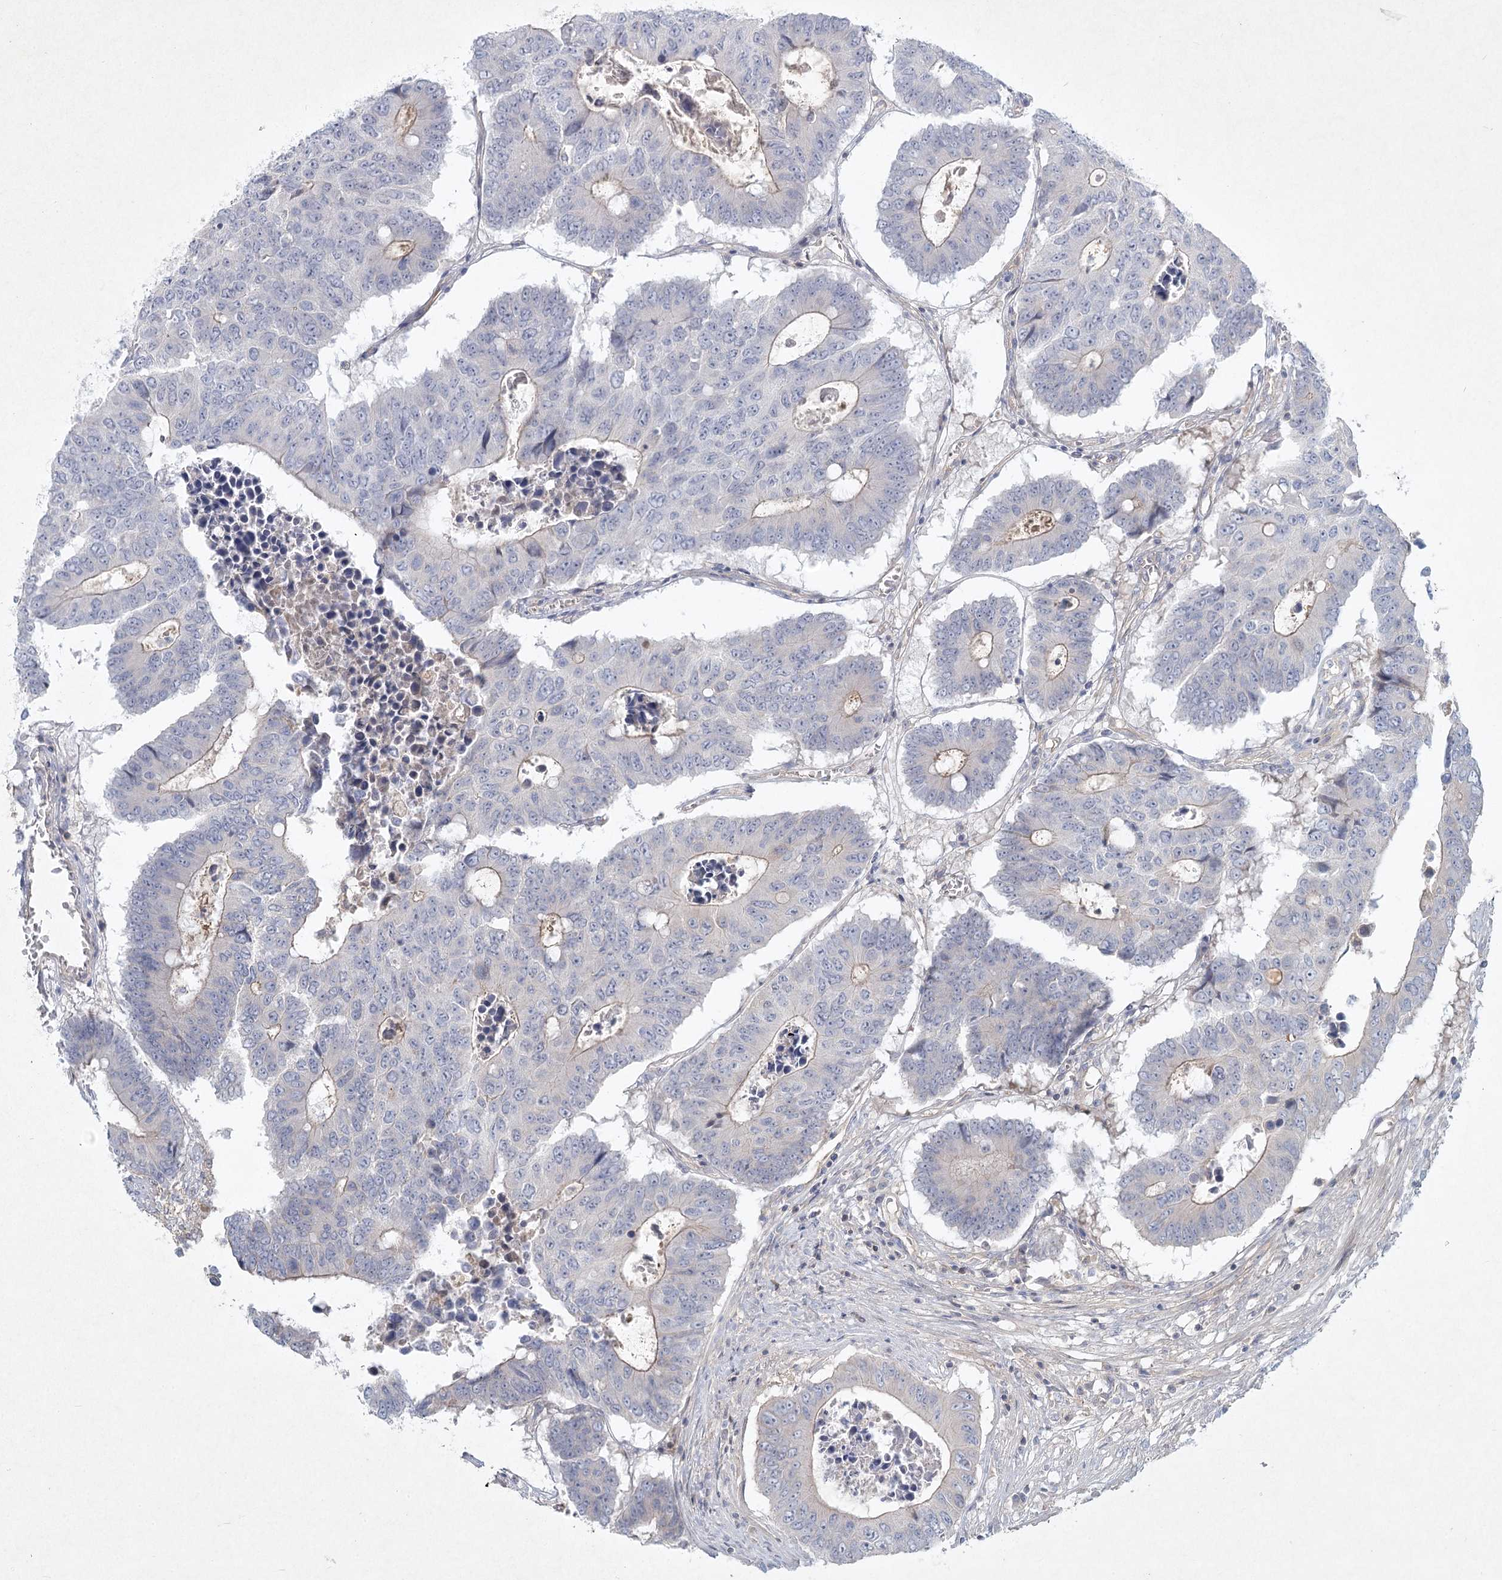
{"staining": {"intensity": "weak", "quantity": "<25%", "location": "cytoplasmic/membranous"}, "tissue": "colorectal cancer", "cell_type": "Tumor cells", "image_type": "cancer", "snomed": [{"axis": "morphology", "description": "Adenocarcinoma, NOS"}, {"axis": "topography", "description": "Colon"}], "caption": "DAB immunohistochemical staining of human adenocarcinoma (colorectal) demonstrates no significant positivity in tumor cells. (Brightfield microscopy of DAB (3,3'-diaminobenzidine) immunohistochemistry (IHC) at high magnification).", "gene": "DNMBP", "patient": {"sex": "male", "age": 87}}